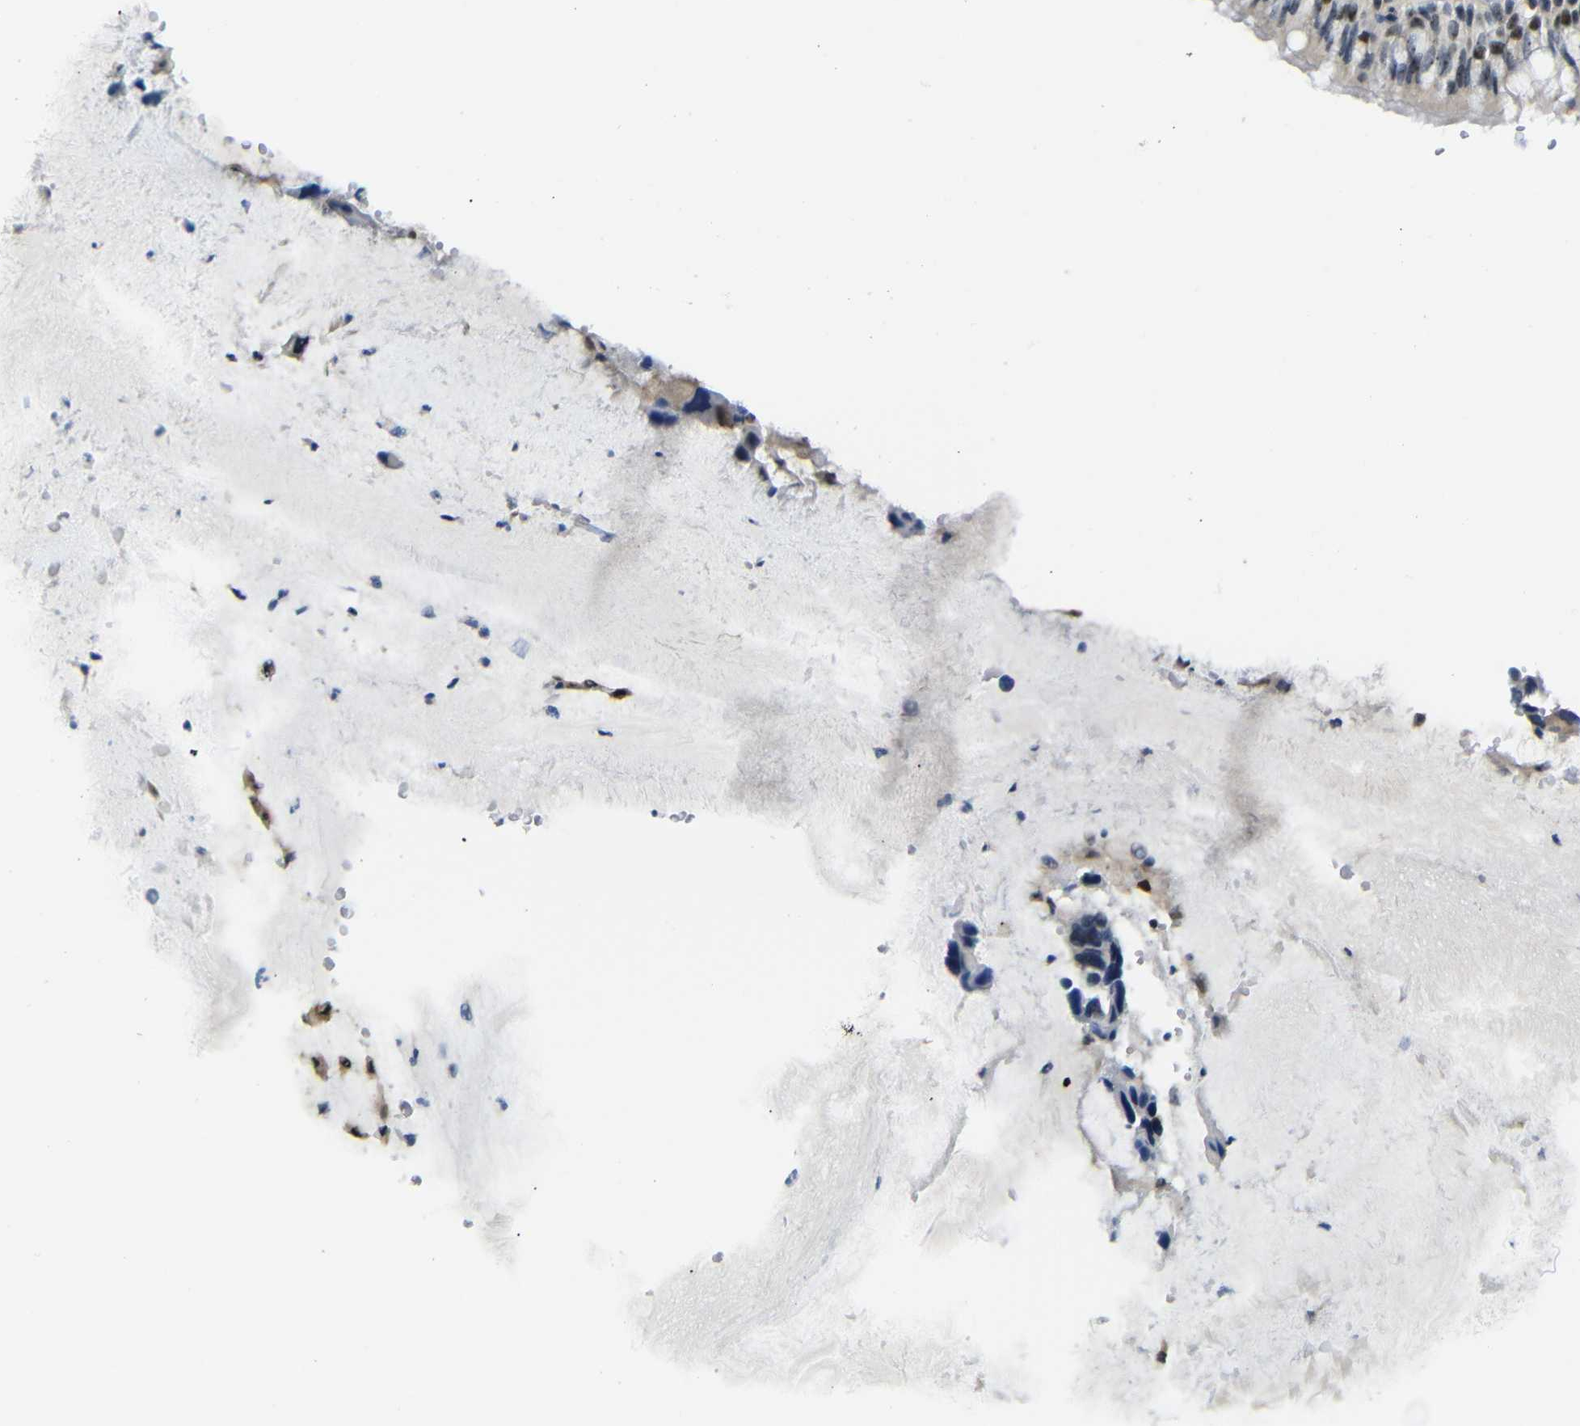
{"staining": {"intensity": "strong", "quantity": "25%-75%", "location": "nuclear"}, "tissue": "bronchus", "cell_type": "Respiratory epithelial cells", "image_type": "normal", "snomed": [{"axis": "morphology", "description": "Normal tissue, NOS"}, {"axis": "morphology", "description": "Adenocarcinoma, NOS"}, {"axis": "morphology", "description": "Adenocarcinoma, metastatic, NOS"}, {"axis": "topography", "description": "Lymph node"}, {"axis": "topography", "description": "Bronchus"}, {"axis": "topography", "description": "Lung"}], "caption": "An image showing strong nuclear staining in approximately 25%-75% of respiratory epithelial cells in unremarkable bronchus, as visualized by brown immunohistochemical staining.", "gene": "PARN", "patient": {"sex": "female", "age": 54}}